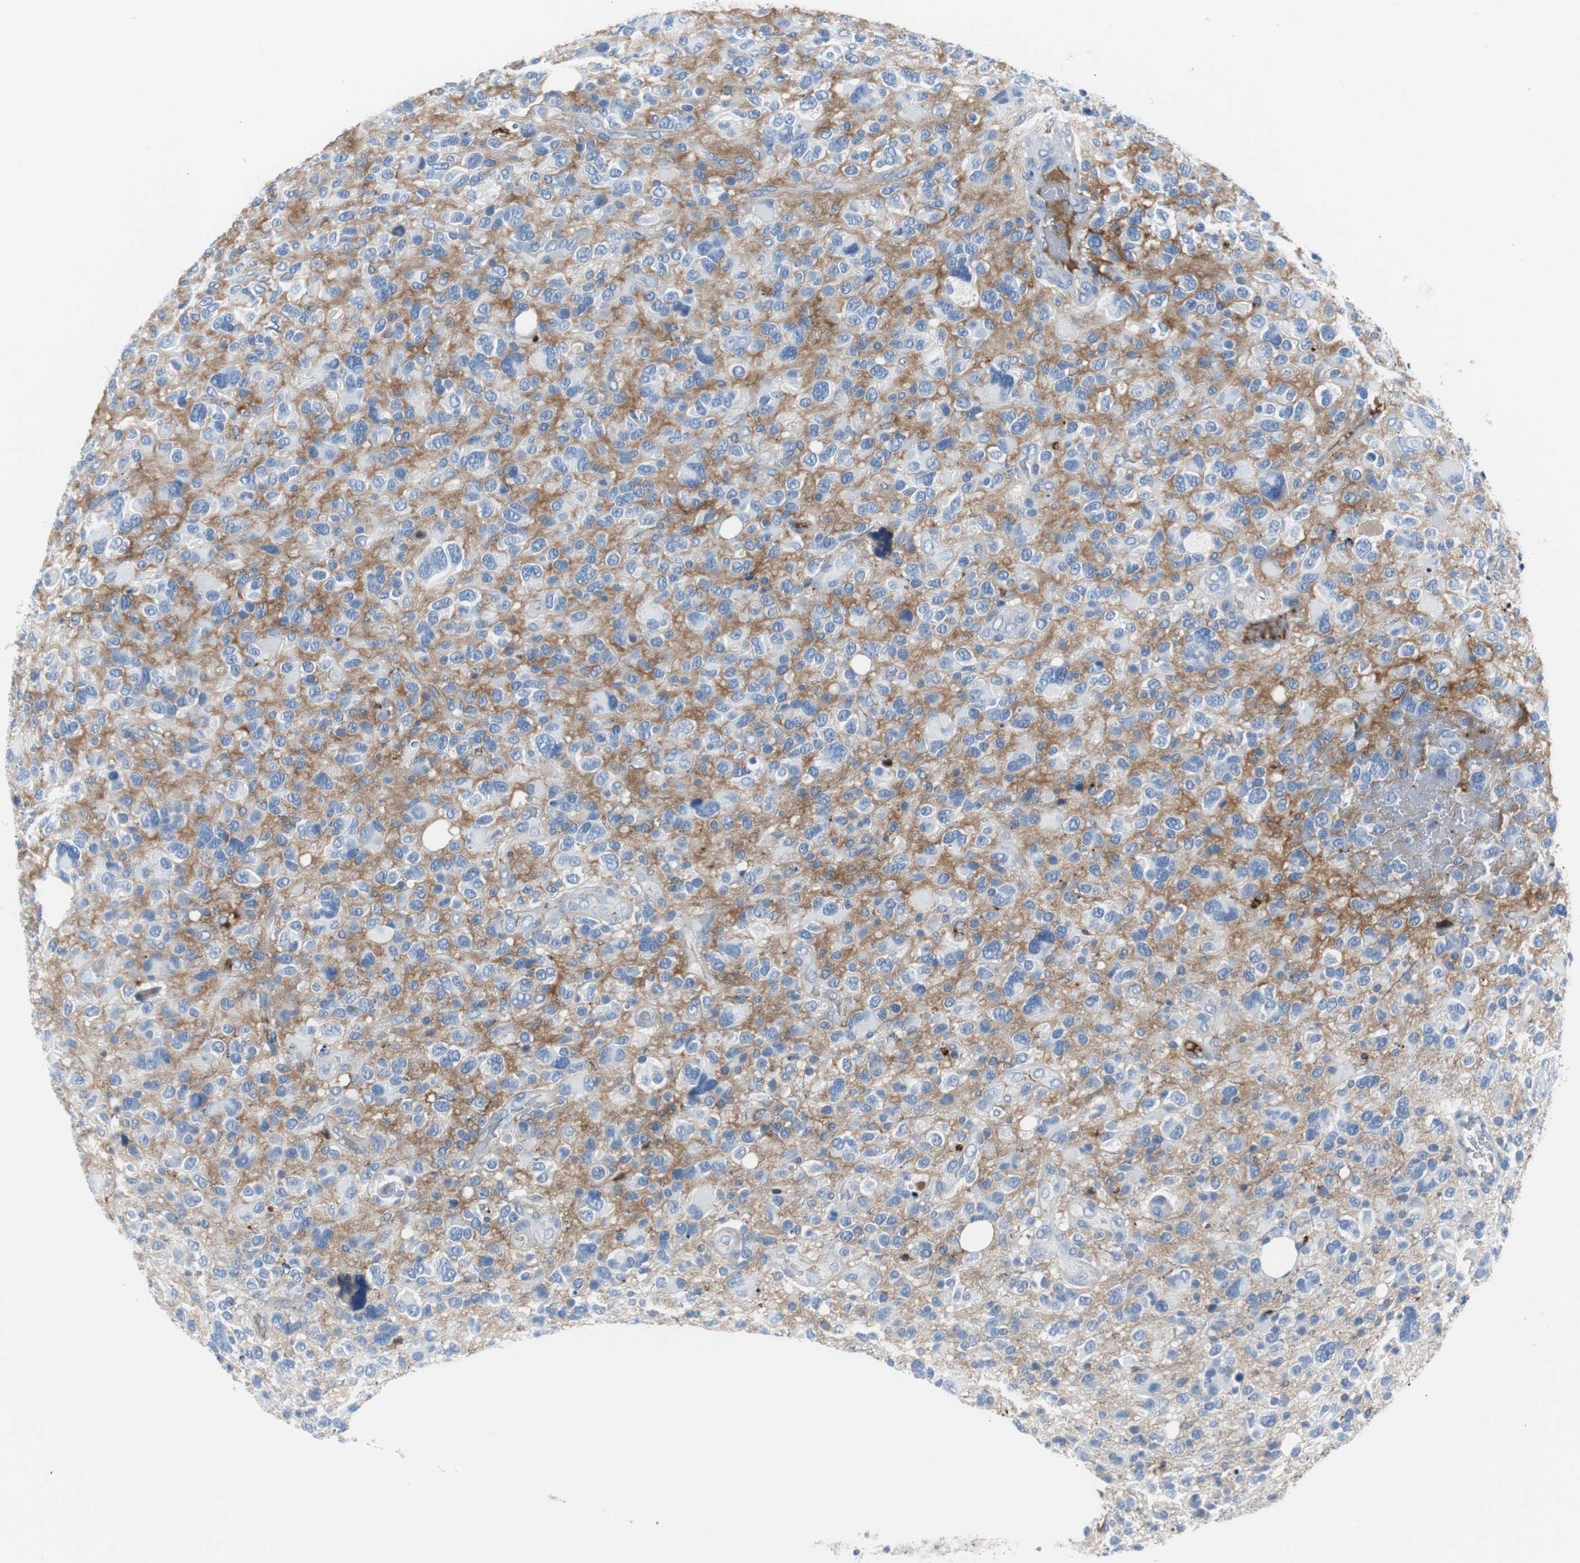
{"staining": {"intensity": "weak", "quantity": "<25%", "location": "cytoplasmic/membranous"}, "tissue": "glioma", "cell_type": "Tumor cells", "image_type": "cancer", "snomed": [{"axis": "morphology", "description": "Glioma, malignant, High grade"}, {"axis": "topography", "description": "Brain"}], "caption": "The IHC micrograph has no significant positivity in tumor cells of glioma tissue.", "gene": "APCS", "patient": {"sex": "male", "age": 48}}